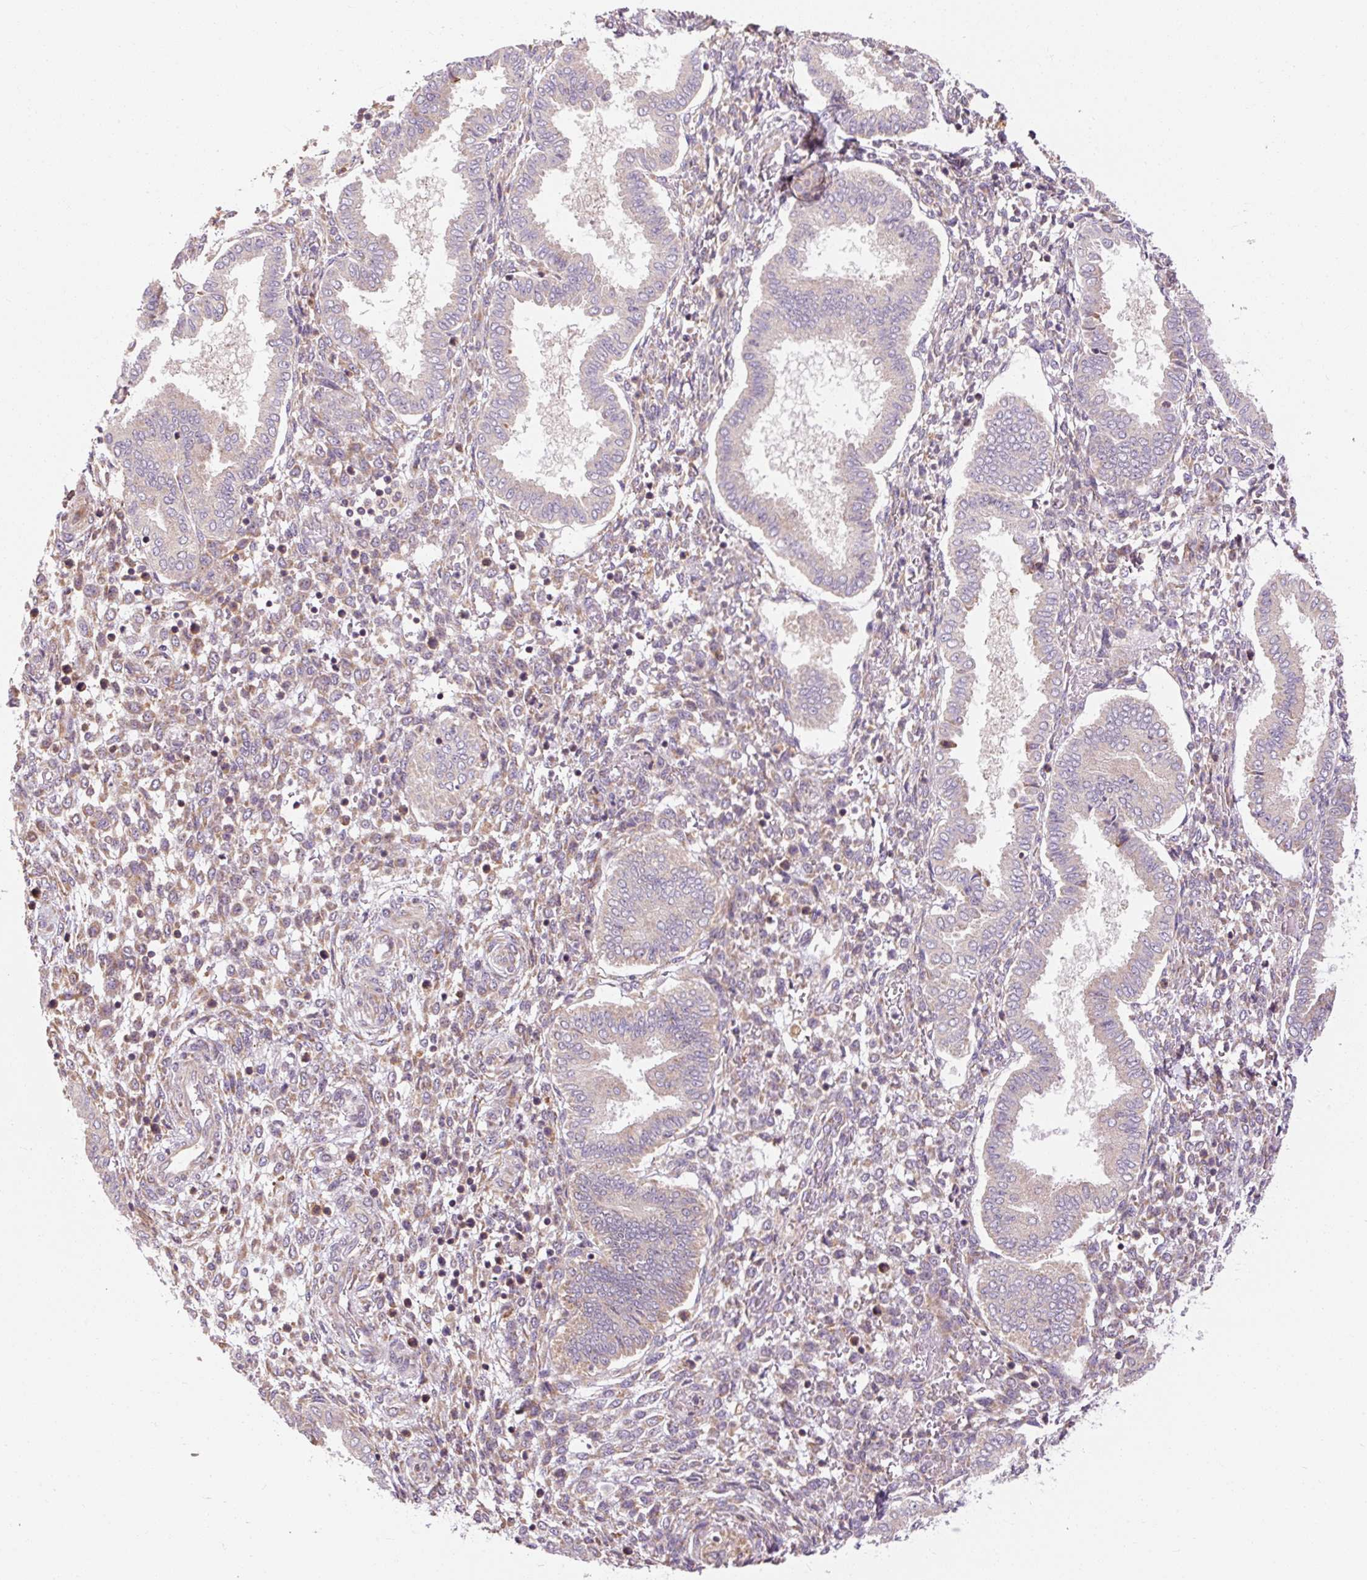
{"staining": {"intensity": "moderate", "quantity": "25%-75%", "location": "cytoplasmic/membranous"}, "tissue": "endometrium", "cell_type": "Cells in endometrial stroma", "image_type": "normal", "snomed": [{"axis": "morphology", "description": "Normal tissue, NOS"}, {"axis": "topography", "description": "Endometrium"}], "caption": "Brown immunohistochemical staining in normal endometrium reveals moderate cytoplasmic/membranous staining in about 25%-75% of cells in endometrial stroma. (DAB = brown stain, brightfield microscopy at high magnification).", "gene": "PRSS48", "patient": {"sex": "female", "age": 24}}